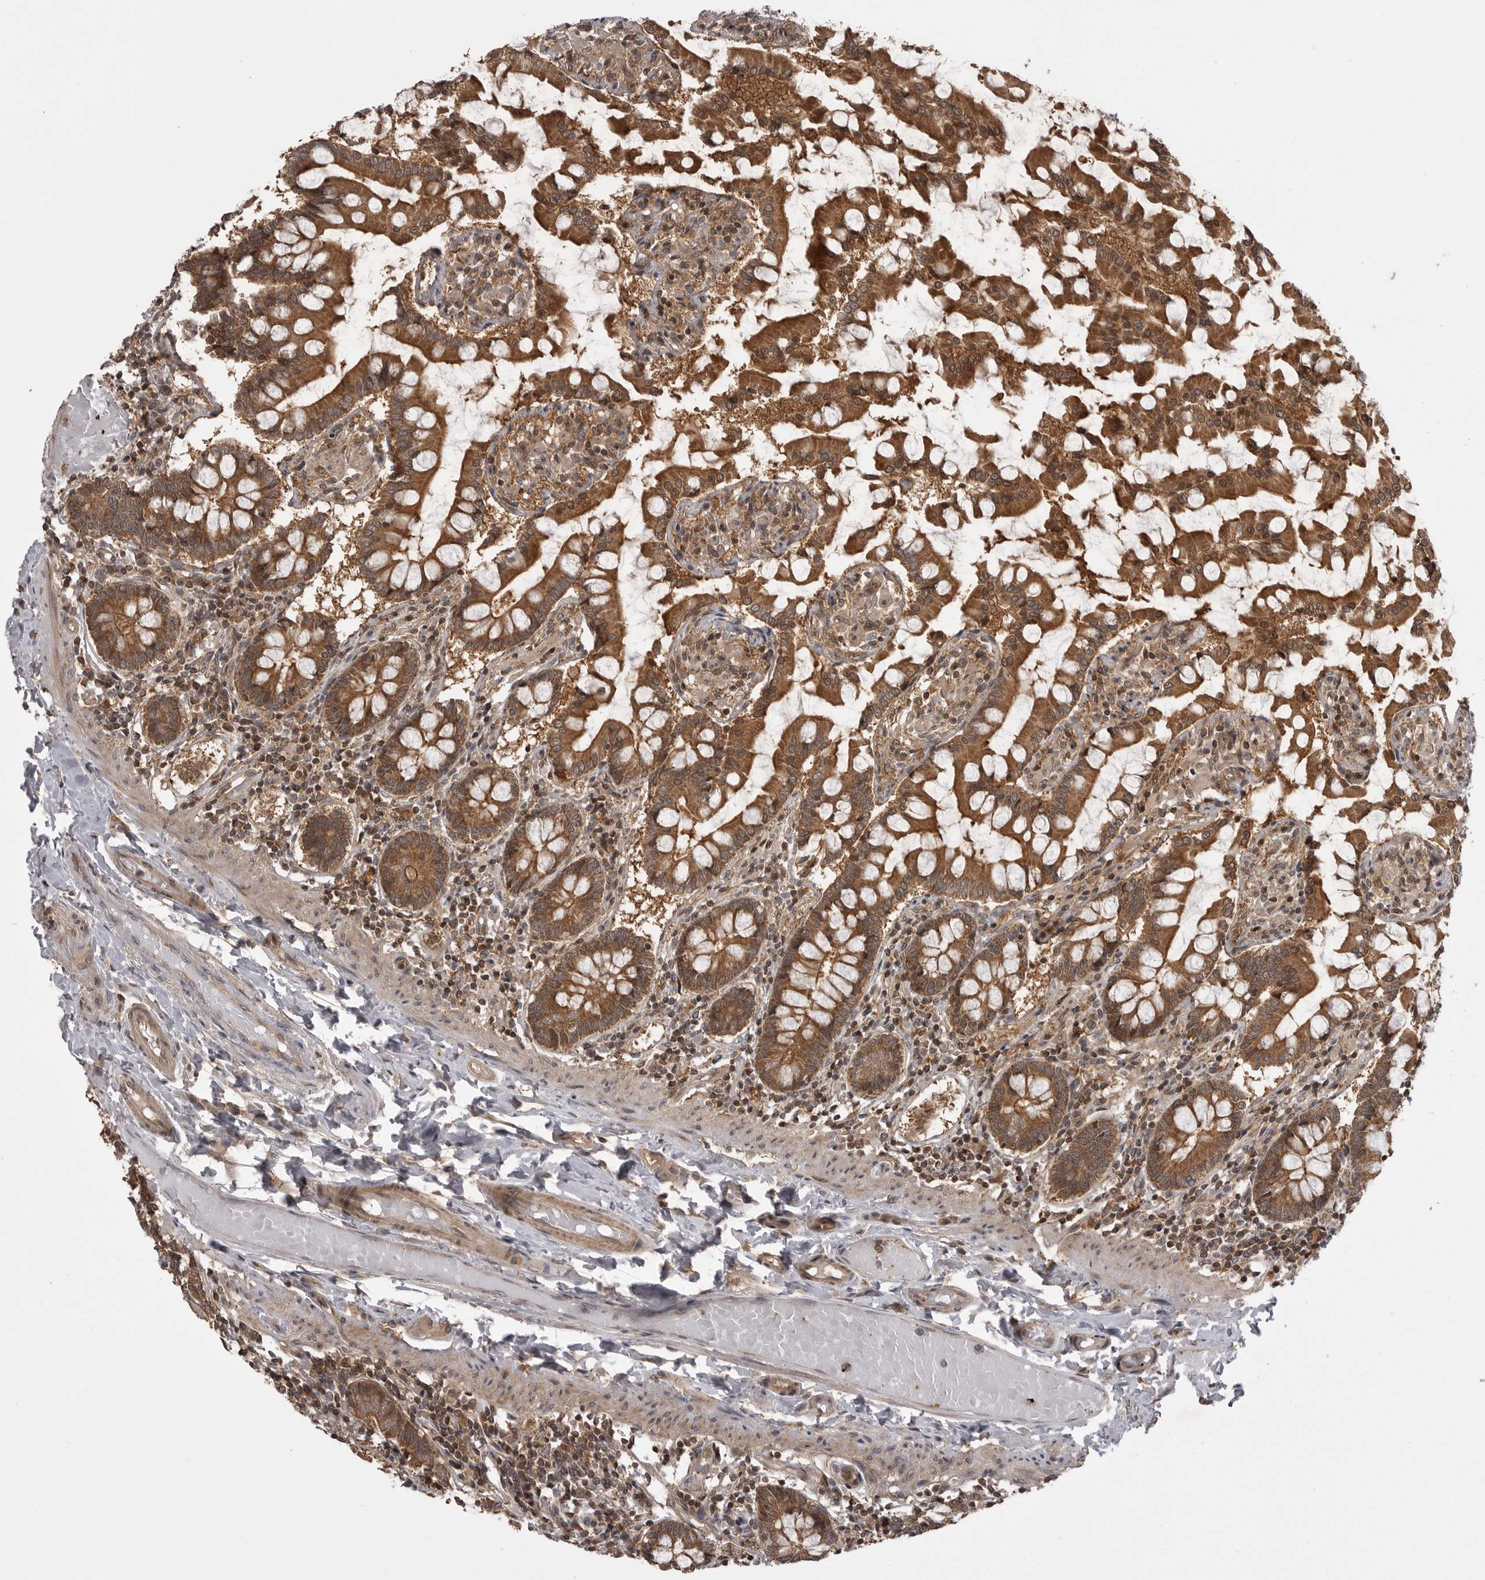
{"staining": {"intensity": "strong", "quantity": ">75%", "location": "cytoplasmic/membranous"}, "tissue": "small intestine", "cell_type": "Glandular cells", "image_type": "normal", "snomed": [{"axis": "morphology", "description": "Normal tissue, NOS"}, {"axis": "topography", "description": "Small intestine"}], "caption": "Immunohistochemistry (IHC) (DAB (3,3'-diaminobenzidine)) staining of unremarkable small intestine displays strong cytoplasmic/membranous protein expression in about >75% of glandular cells.", "gene": "STK24", "patient": {"sex": "male", "age": 41}}